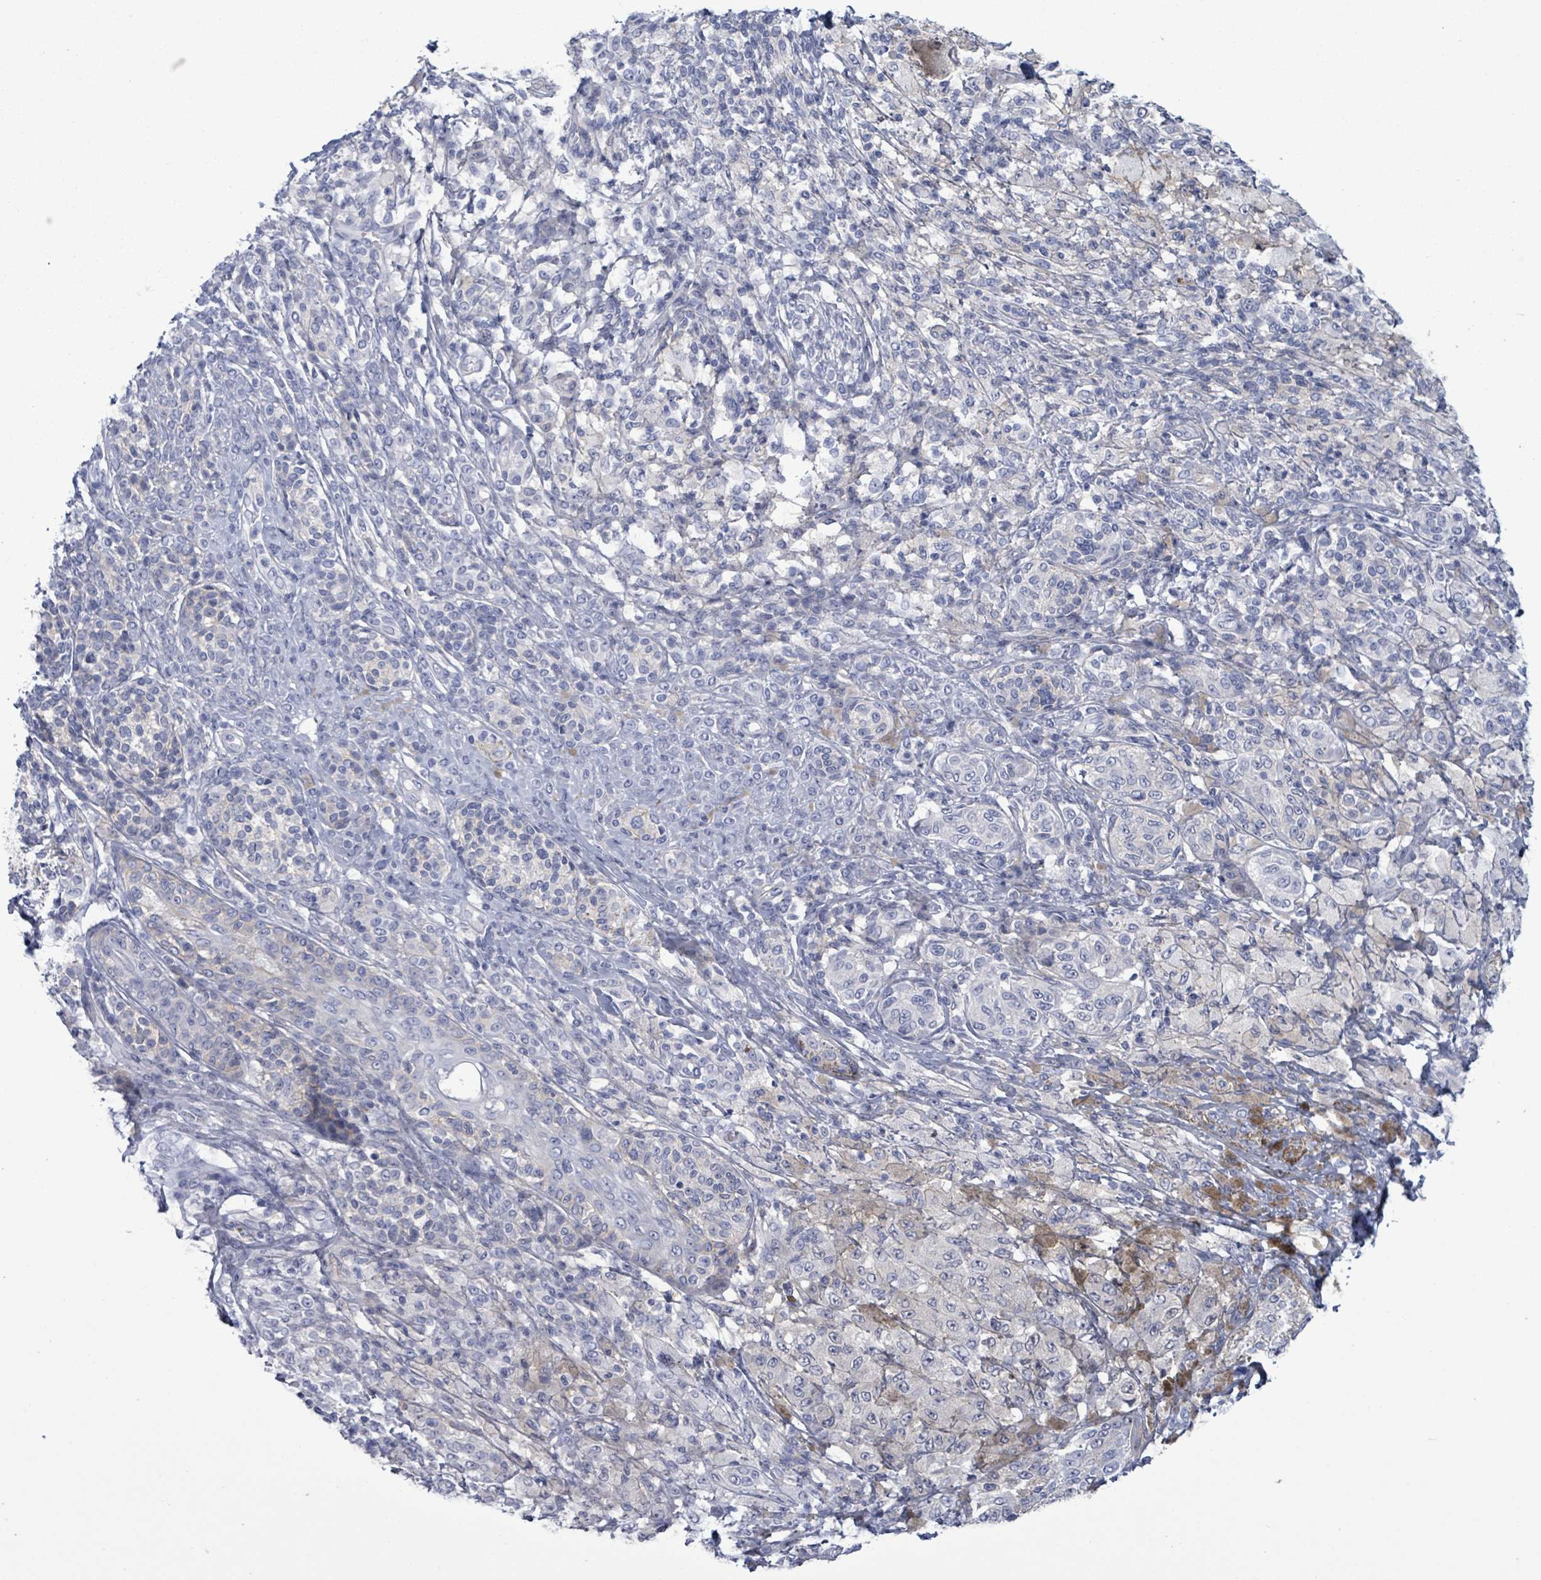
{"staining": {"intensity": "negative", "quantity": "none", "location": "none"}, "tissue": "melanoma", "cell_type": "Tumor cells", "image_type": "cancer", "snomed": [{"axis": "morphology", "description": "Malignant melanoma, NOS"}, {"axis": "topography", "description": "Skin"}], "caption": "This is an immunohistochemistry histopathology image of melanoma. There is no expression in tumor cells.", "gene": "BSG", "patient": {"sex": "male", "age": 42}}